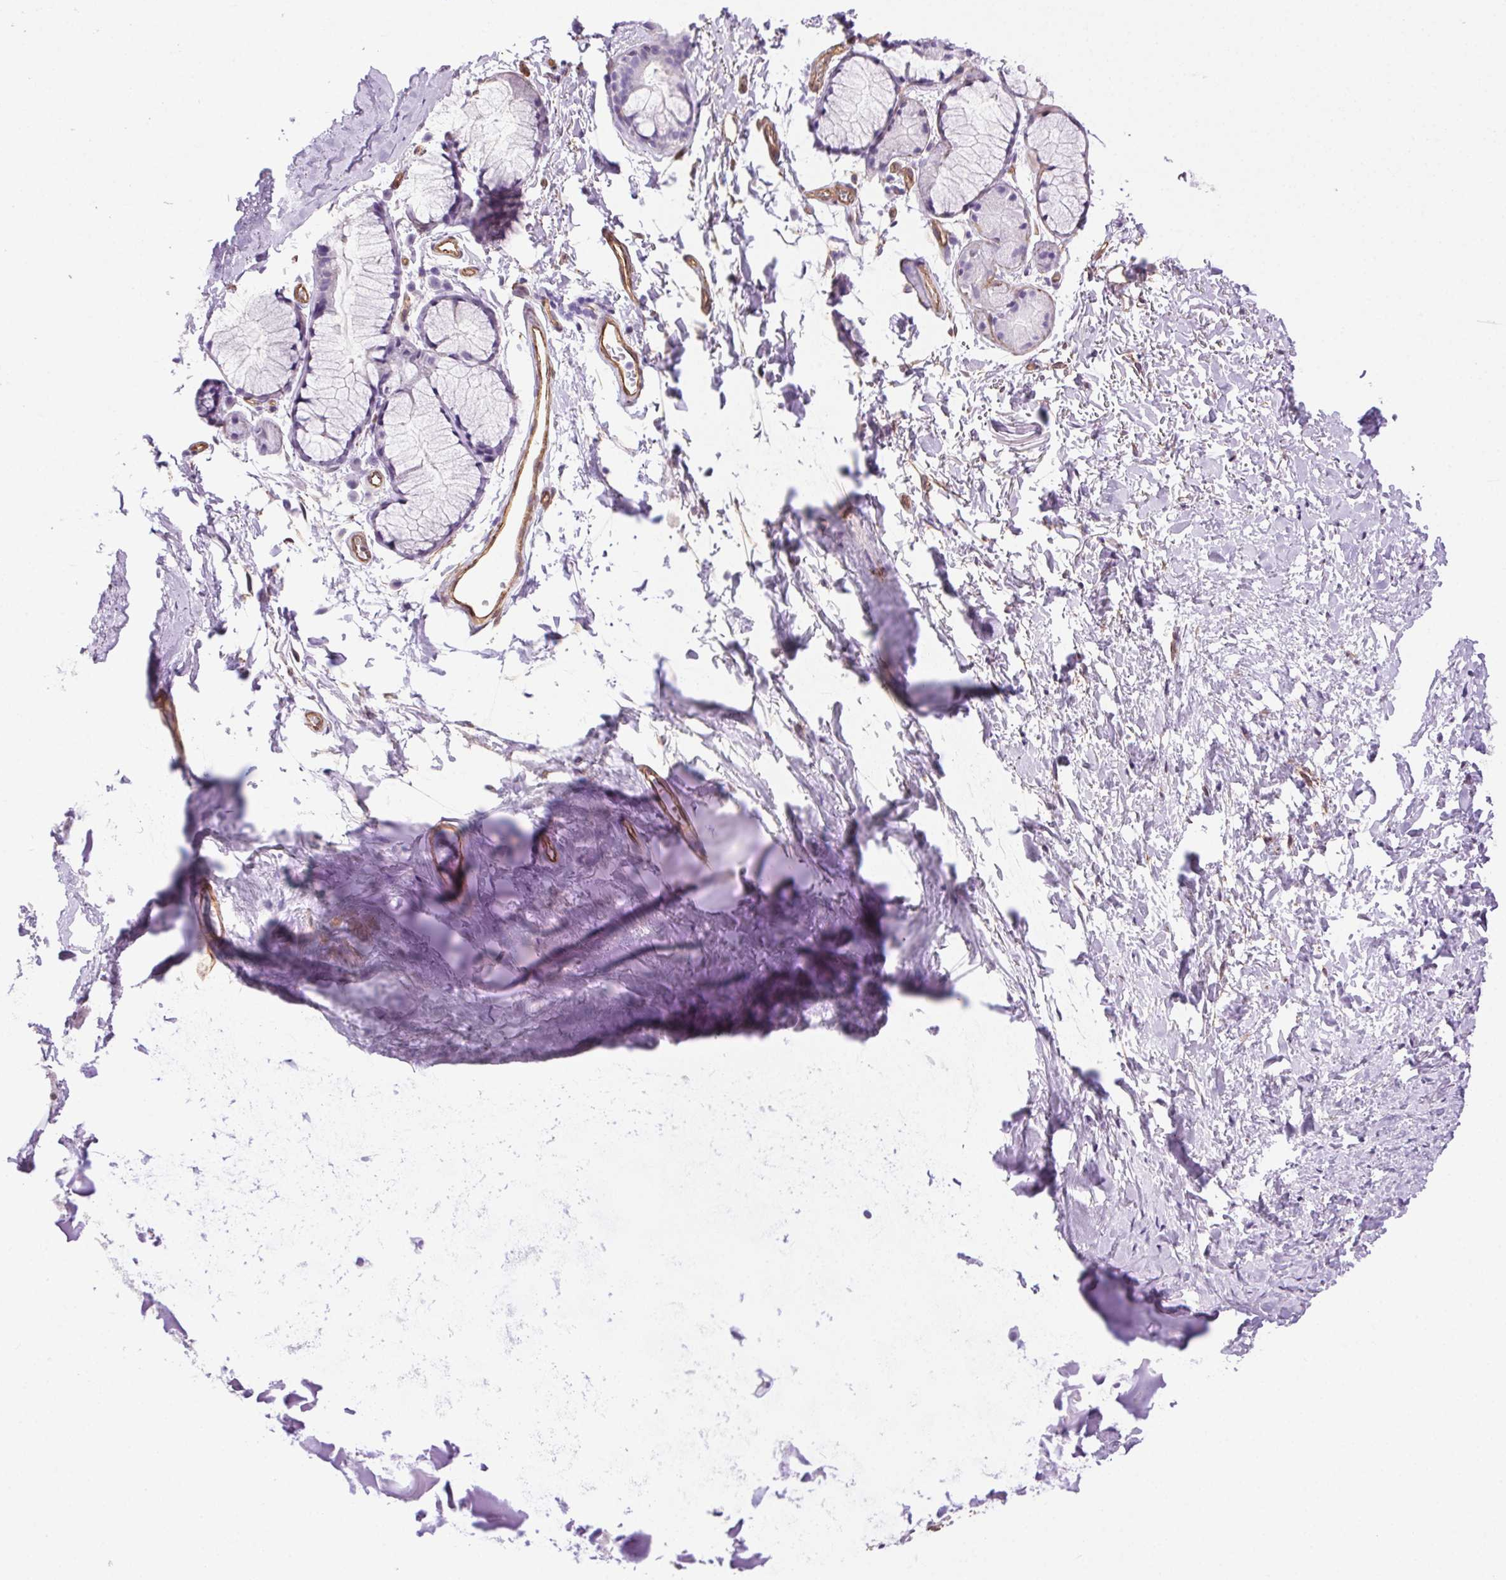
{"staining": {"intensity": "negative", "quantity": "none", "location": "none"}, "tissue": "soft tissue", "cell_type": "Chondrocytes", "image_type": "normal", "snomed": [{"axis": "morphology", "description": "Normal tissue, NOS"}, {"axis": "topography", "description": "Cartilage tissue"}, {"axis": "topography", "description": "Bronchus"}], "caption": "This micrograph is of normal soft tissue stained with IHC to label a protein in brown with the nuclei are counter-stained blue. There is no positivity in chondrocytes.", "gene": "SHCBP1L", "patient": {"sex": "female", "age": 79}}